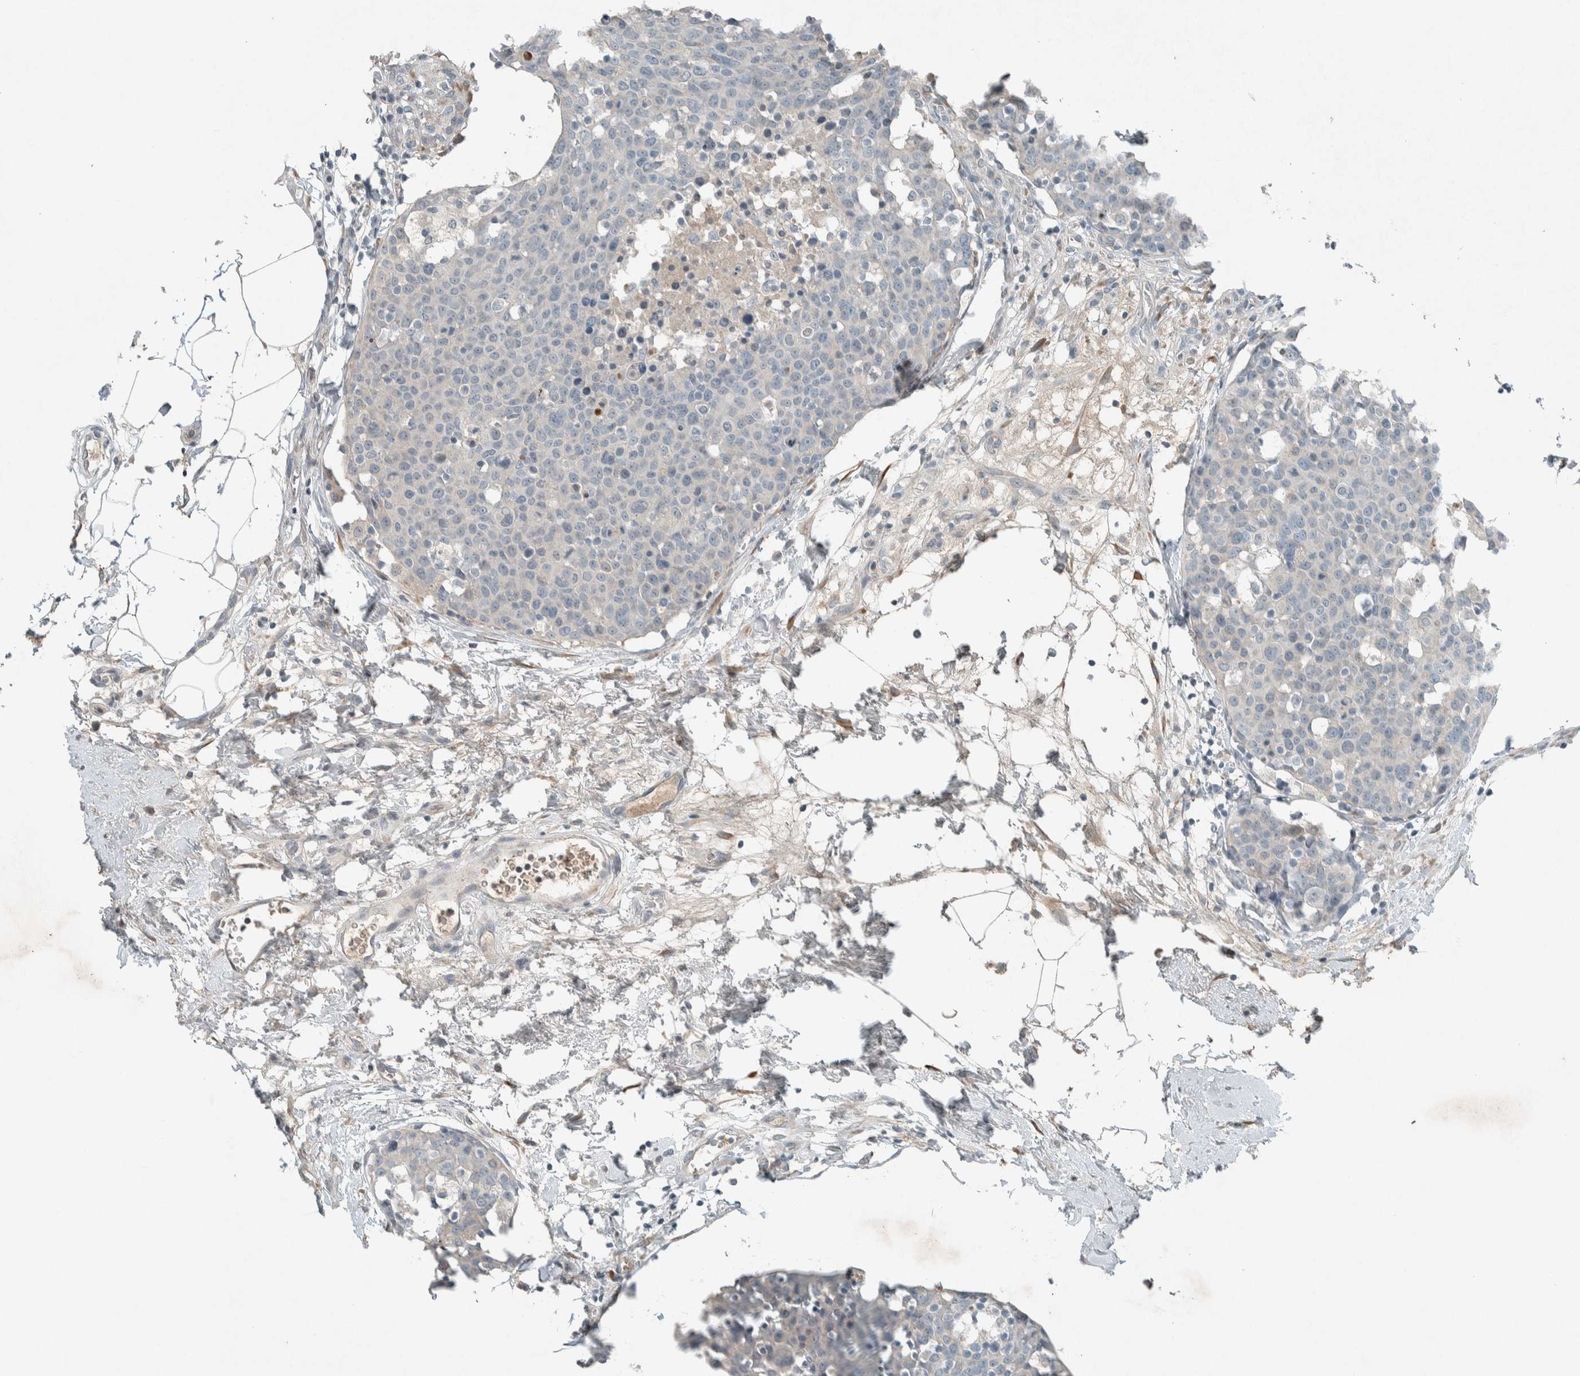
{"staining": {"intensity": "negative", "quantity": "none", "location": "none"}, "tissue": "breast cancer", "cell_type": "Tumor cells", "image_type": "cancer", "snomed": [{"axis": "morphology", "description": "Normal tissue, NOS"}, {"axis": "morphology", "description": "Duct carcinoma"}, {"axis": "topography", "description": "Breast"}], "caption": "Micrograph shows no significant protein staining in tumor cells of breast invasive ductal carcinoma.", "gene": "CERCAM", "patient": {"sex": "female", "age": 37}}